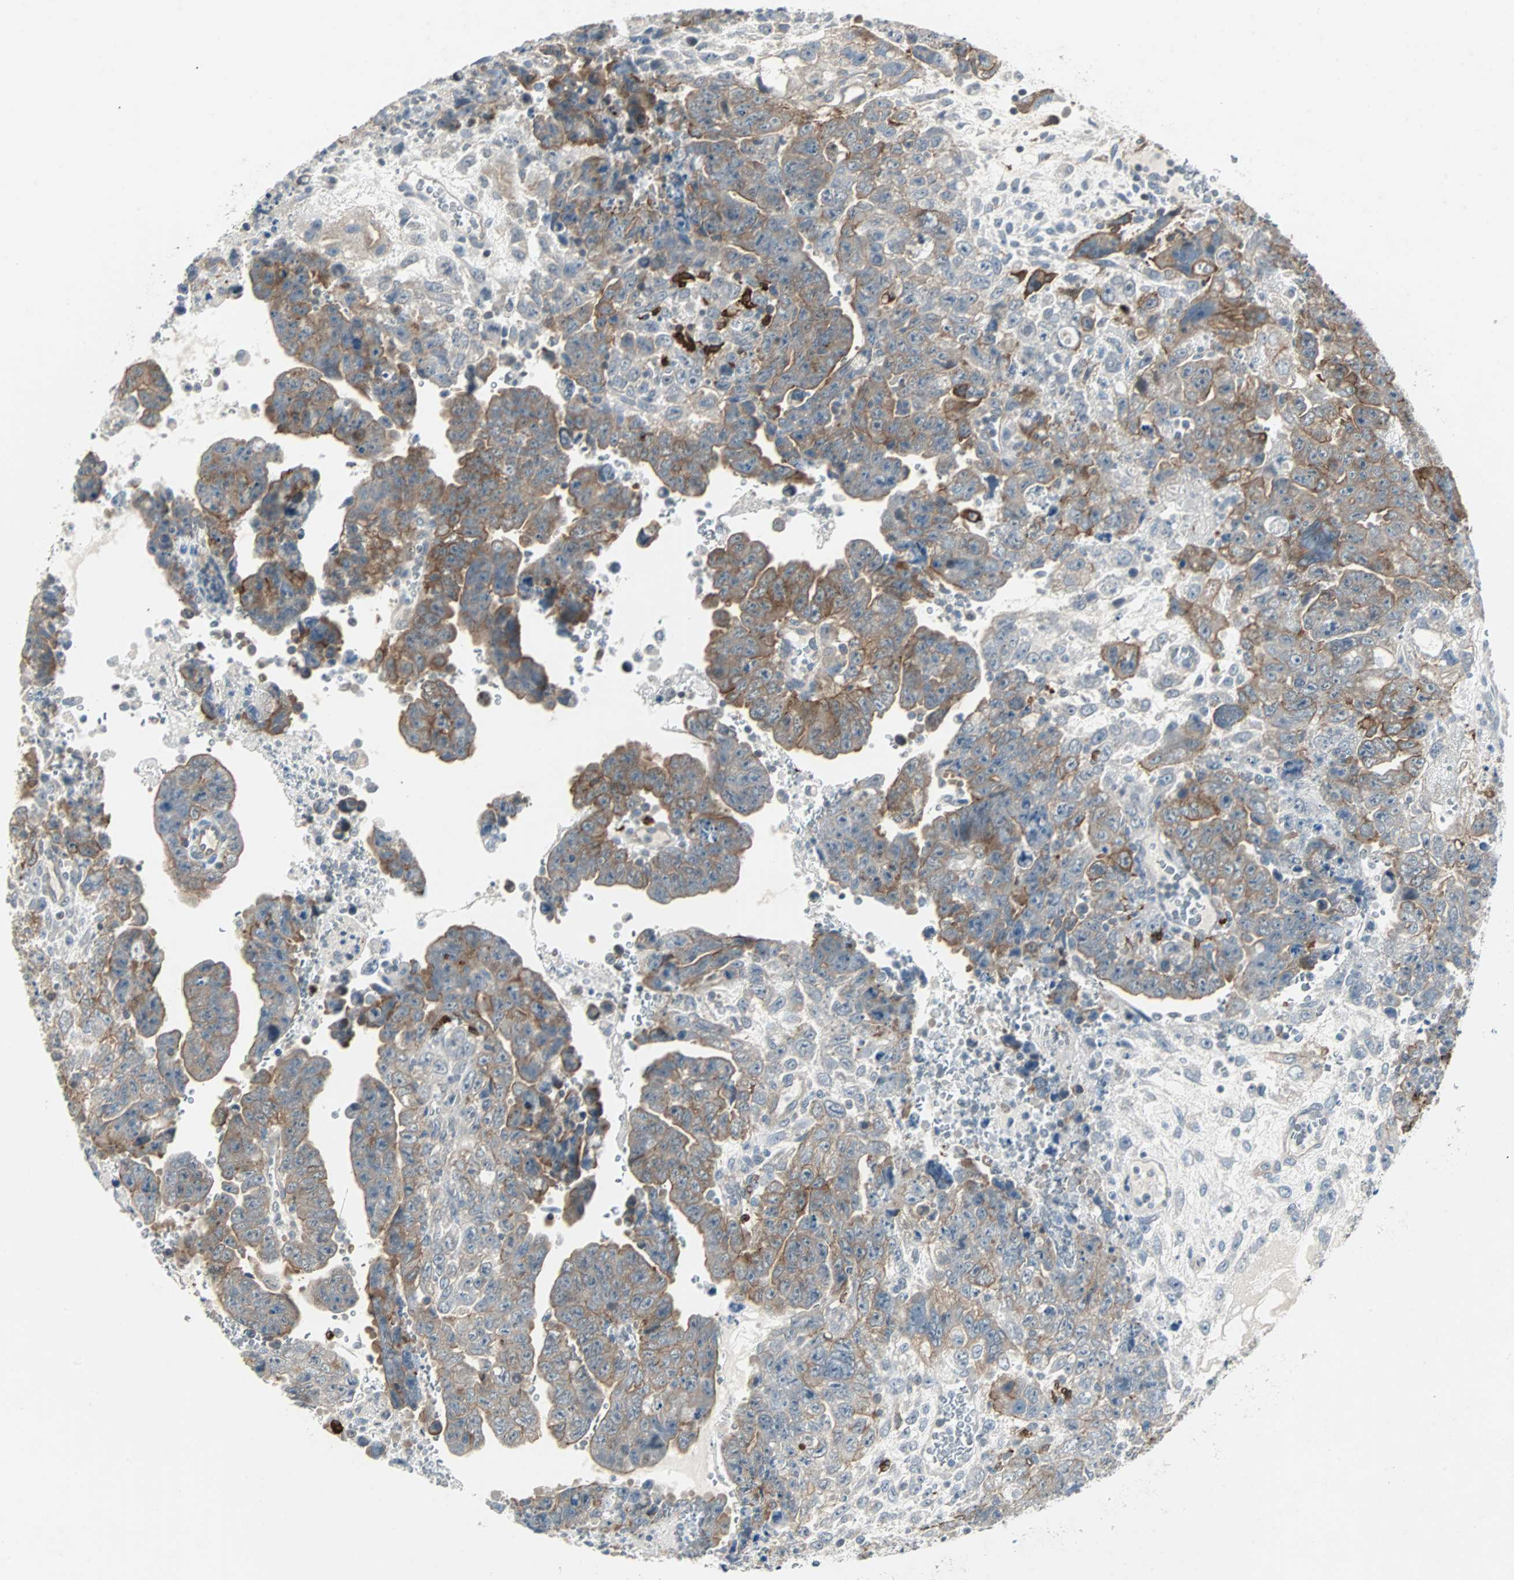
{"staining": {"intensity": "moderate", "quantity": "25%-75%", "location": "cytoplasmic/membranous"}, "tissue": "testis cancer", "cell_type": "Tumor cells", "image_type": "cancer", "snomed": [{"axis": "morphology", "description": "Carcinoma, Embryonal, NOS"}, {"axis": "topography", "description": "Testis"}], "caption": "Human testis cancer stained with a brown dye shows moderate cytoplasmic/membranous positive staining in approximately 25%-75% of tumor cells.", "gene": "CMC2", "patient": {"sex": "male", "age": 28}}